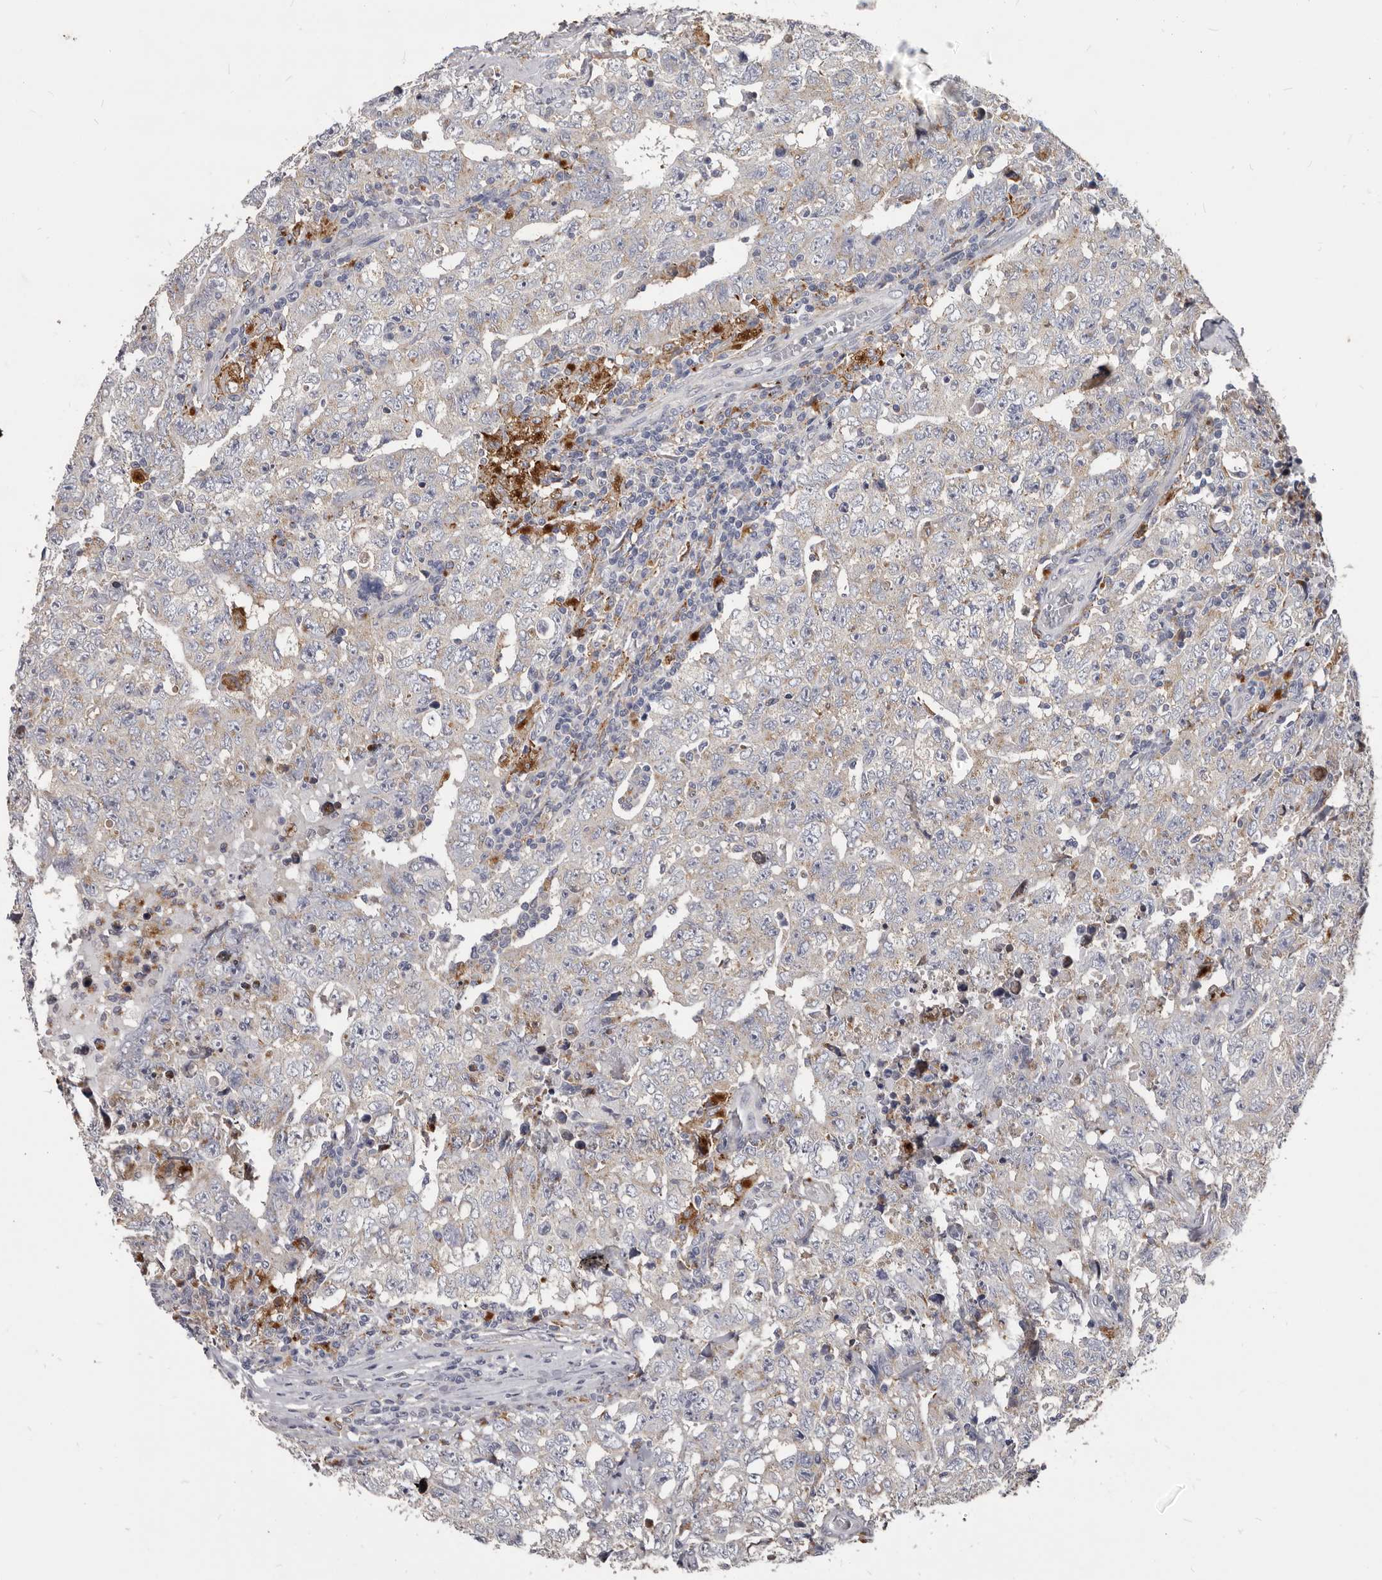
{"staining": {"intensity": "weak", "quantity": "<25%", "location": "cytoplasmic/membranous"}, "tissue": "testis cancer", "cell_type": "Tumor cells", "image_type": "cancer", "snomed": [{"axis": "morphology", "description": "Carcinoma, Embryonal, NOS"}, {"axis": "topography", "description": "Testis"}], "caption": "Tumor cells are negative for brown protein staining in embryonal carcinoma (testis). (Brightfield microscopy of DAB (3,3'-diaminobenzidine) immunohistochemistry (IHC) at high magnification).", "gene": "PI4K2A", "patient": {"sex": "male", "age": 26}}